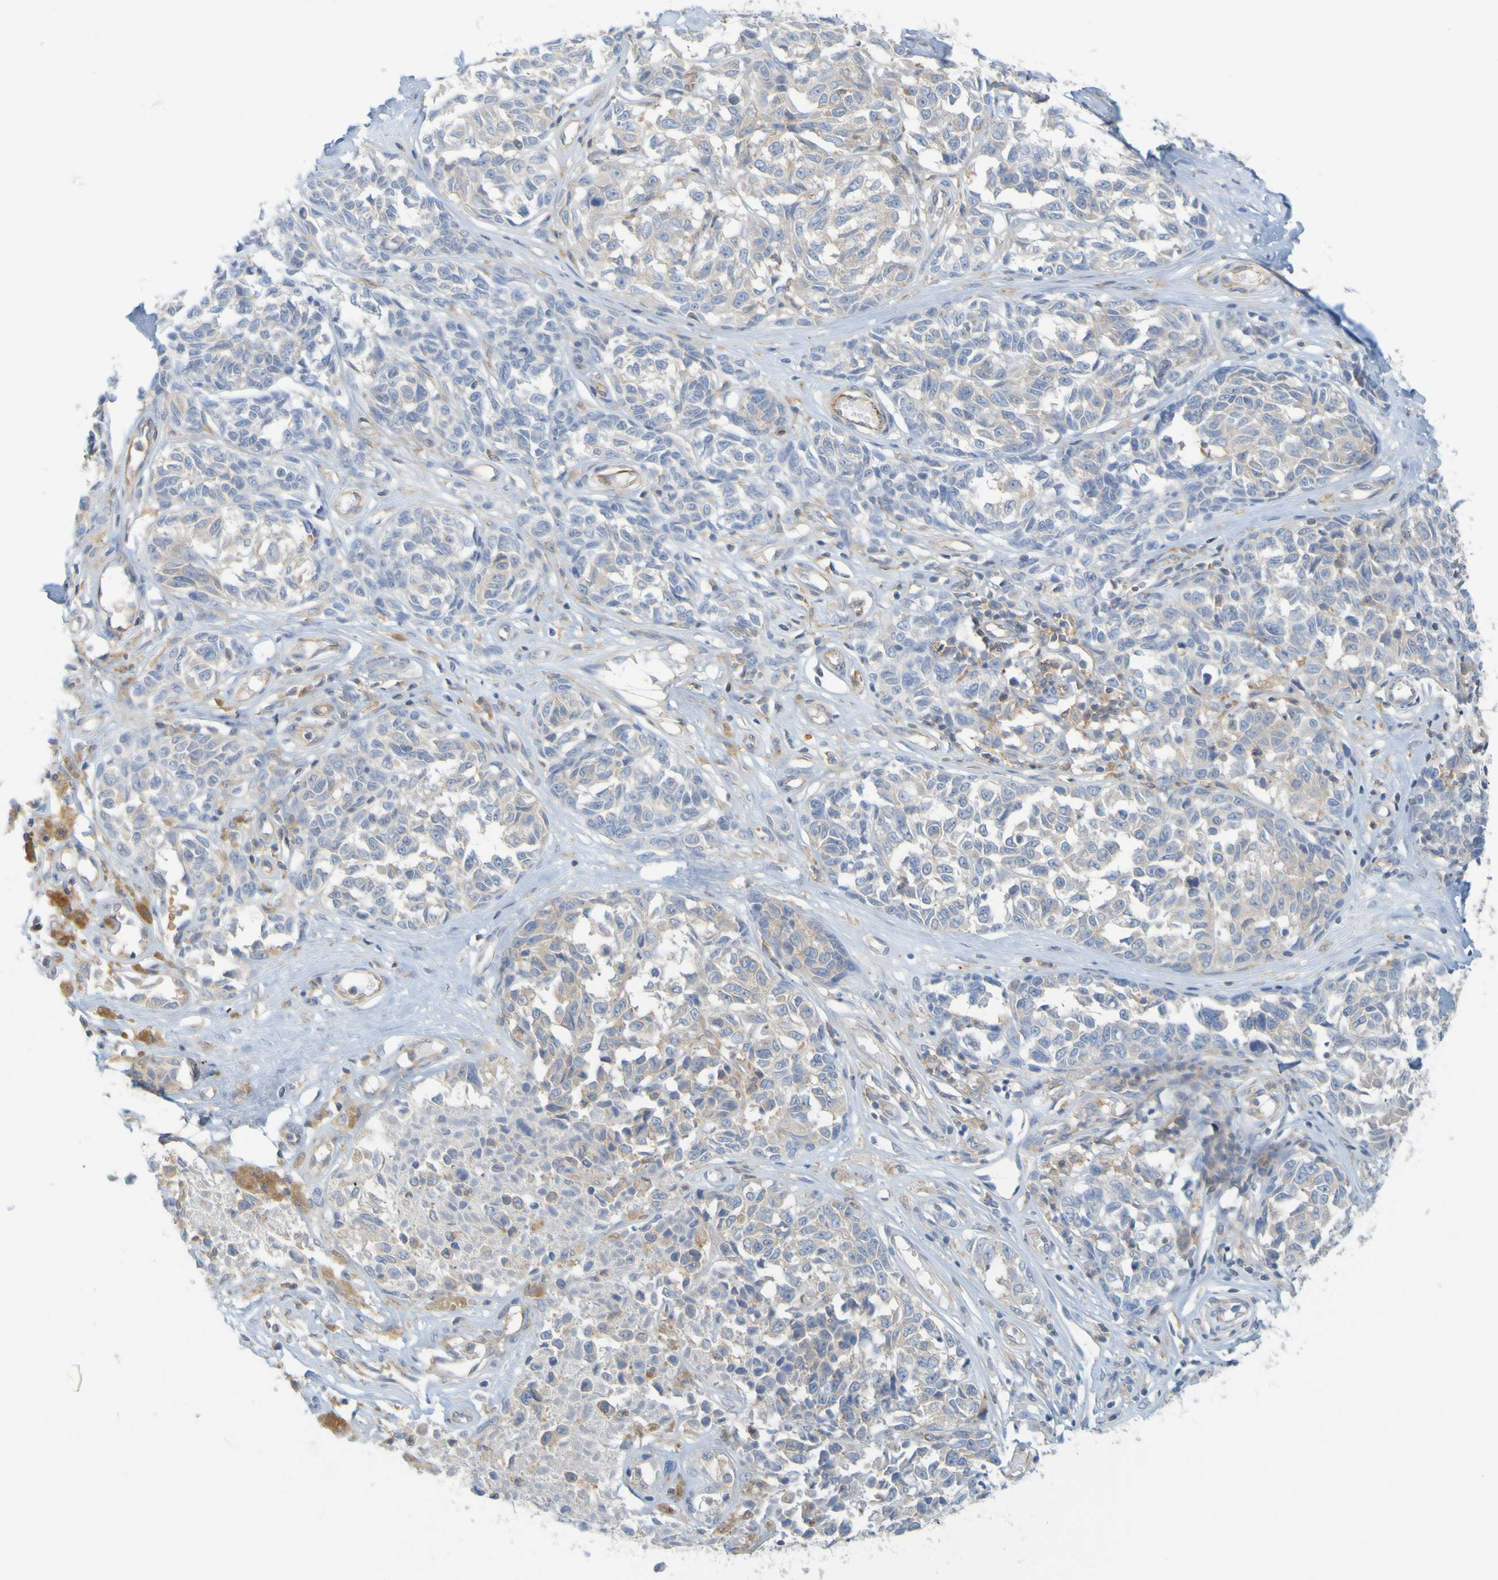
{"staining": {"intensity": "weak", "quantity": ">75%", "location": "cytoplasmic/membranous"}, "tissue": "melanoma", "cell_type": "Tumor cells", "image_type": "cancer", "snomed": [{"axis": "morphology", "description": "Malignant melanoma, NOS"}, {"axis": "topography", "description": "Skin"}], "caption": "Immunohistochemical staining of human melanoma reveals low levels of weak cytoplasmic/membranous protein positivity in approximately >75% of tumor cells.", "gene": "APPL1", "patient": {"sex": "female", "age": 64}}